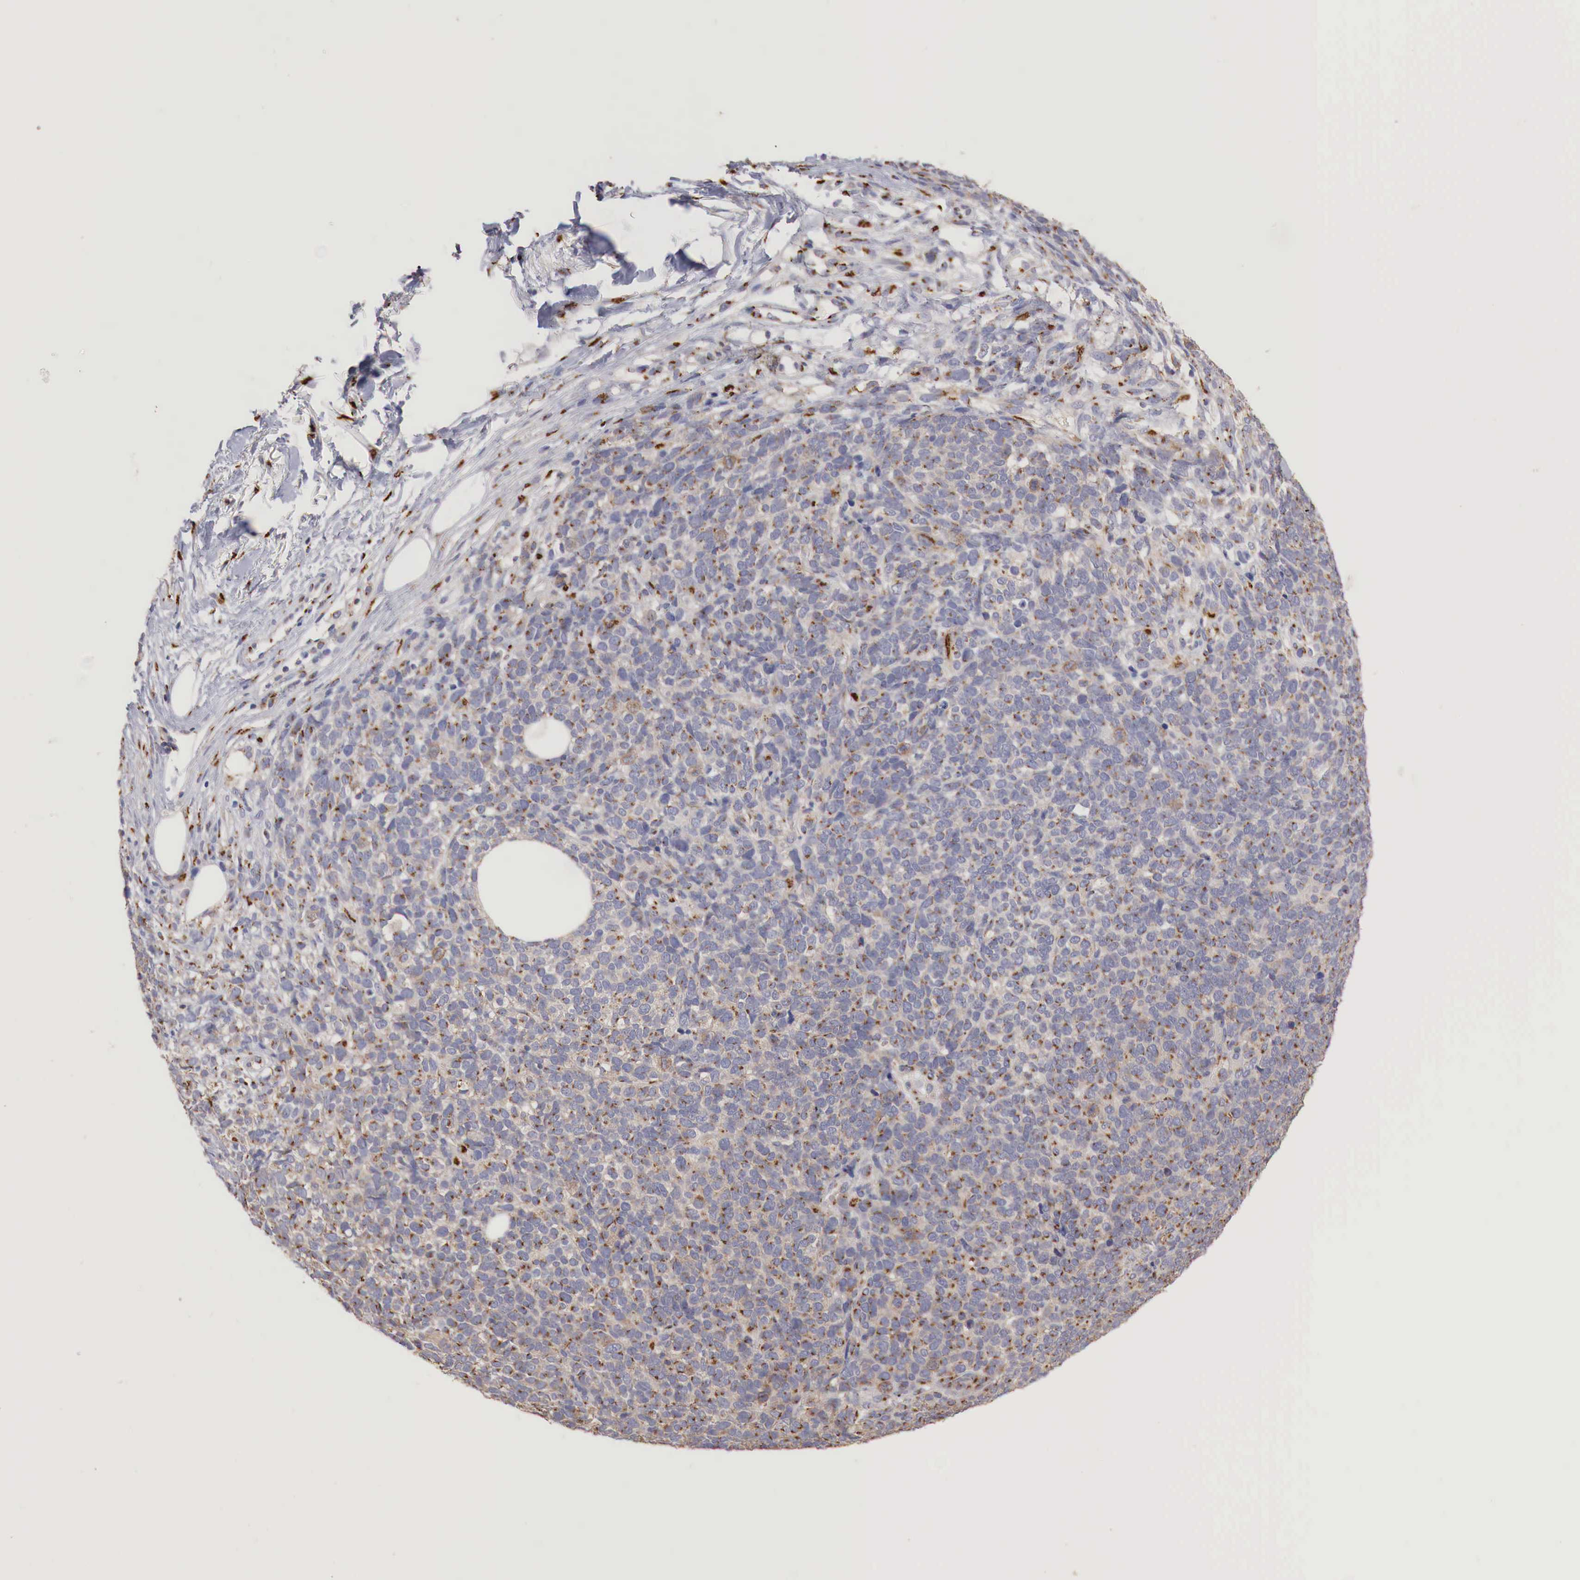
{"staining": {"intensity": "strong", "quantity": ">75%", "location": "cytoplasmic/membranous"}, "tissue": "melanoma", "cell_type": "Tumor cells", "image_type": "cancer", "snomed": [{"axis": "morphology", "description": "Malignant melanoma, NOS"}, {"axis": "topography", "description": "Skin"}], "caption": "Melanoma tissue exhibits strong cytoplasmic/membranous positivity in approximately >75% of tumor cells, visualized by immunohistochemistry.", "gene": "SYAP1", "patient": {"sex": "female", "age": 85}}